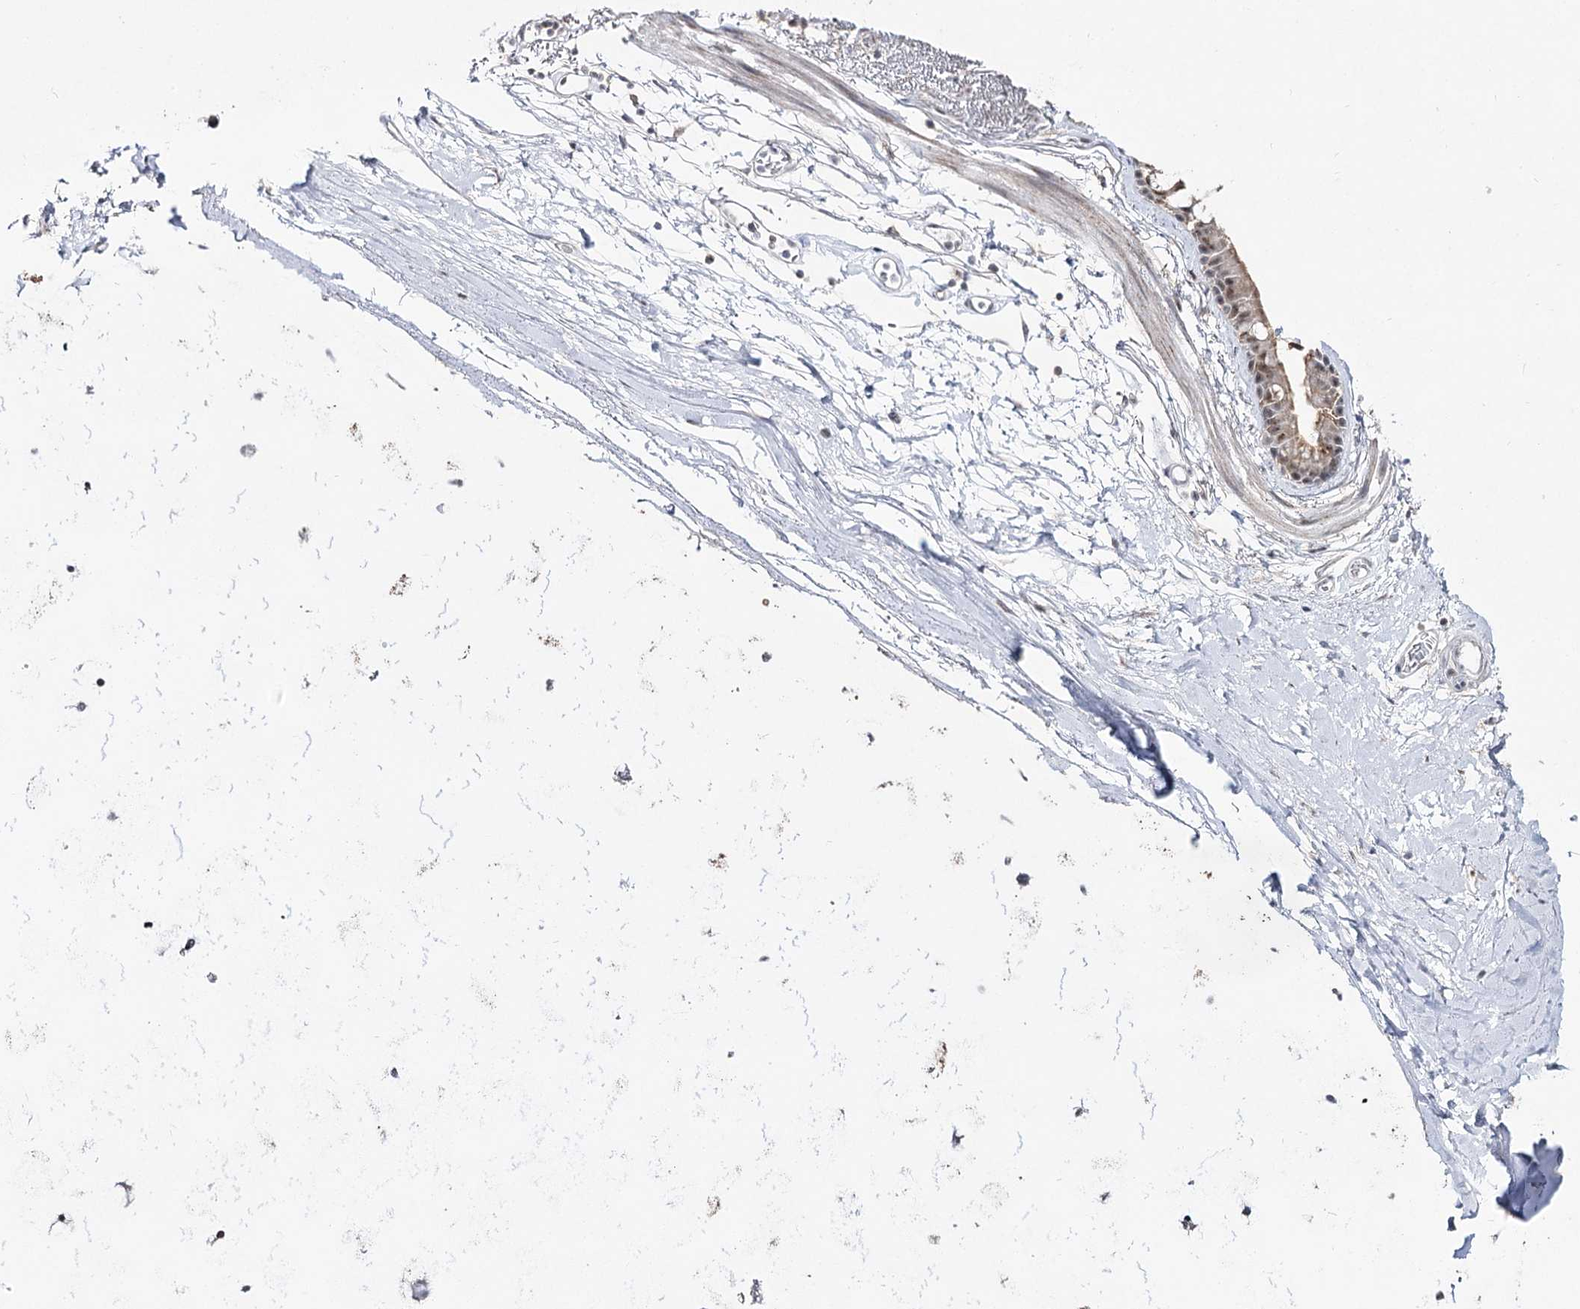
{"staining": {"intensity": "negative", "quantity": "none", "location": "none"}, "tissue": "adipose tissue", "cell_type": "Adipocytes", "image_type": "normal", "snomed": [{"axis": "morphology", "description": "Normal tissue, NOS"}, {"axis": "topography", "description": "Lymph node"}, {"axis": "topography", "description": "Bronchus"}], "caption": "IHC of unremarkable adipose tissue demonstrates no staining in adipocytes.", "gene": "DDX50", "patient": {"sex": "male", "age": 63}}